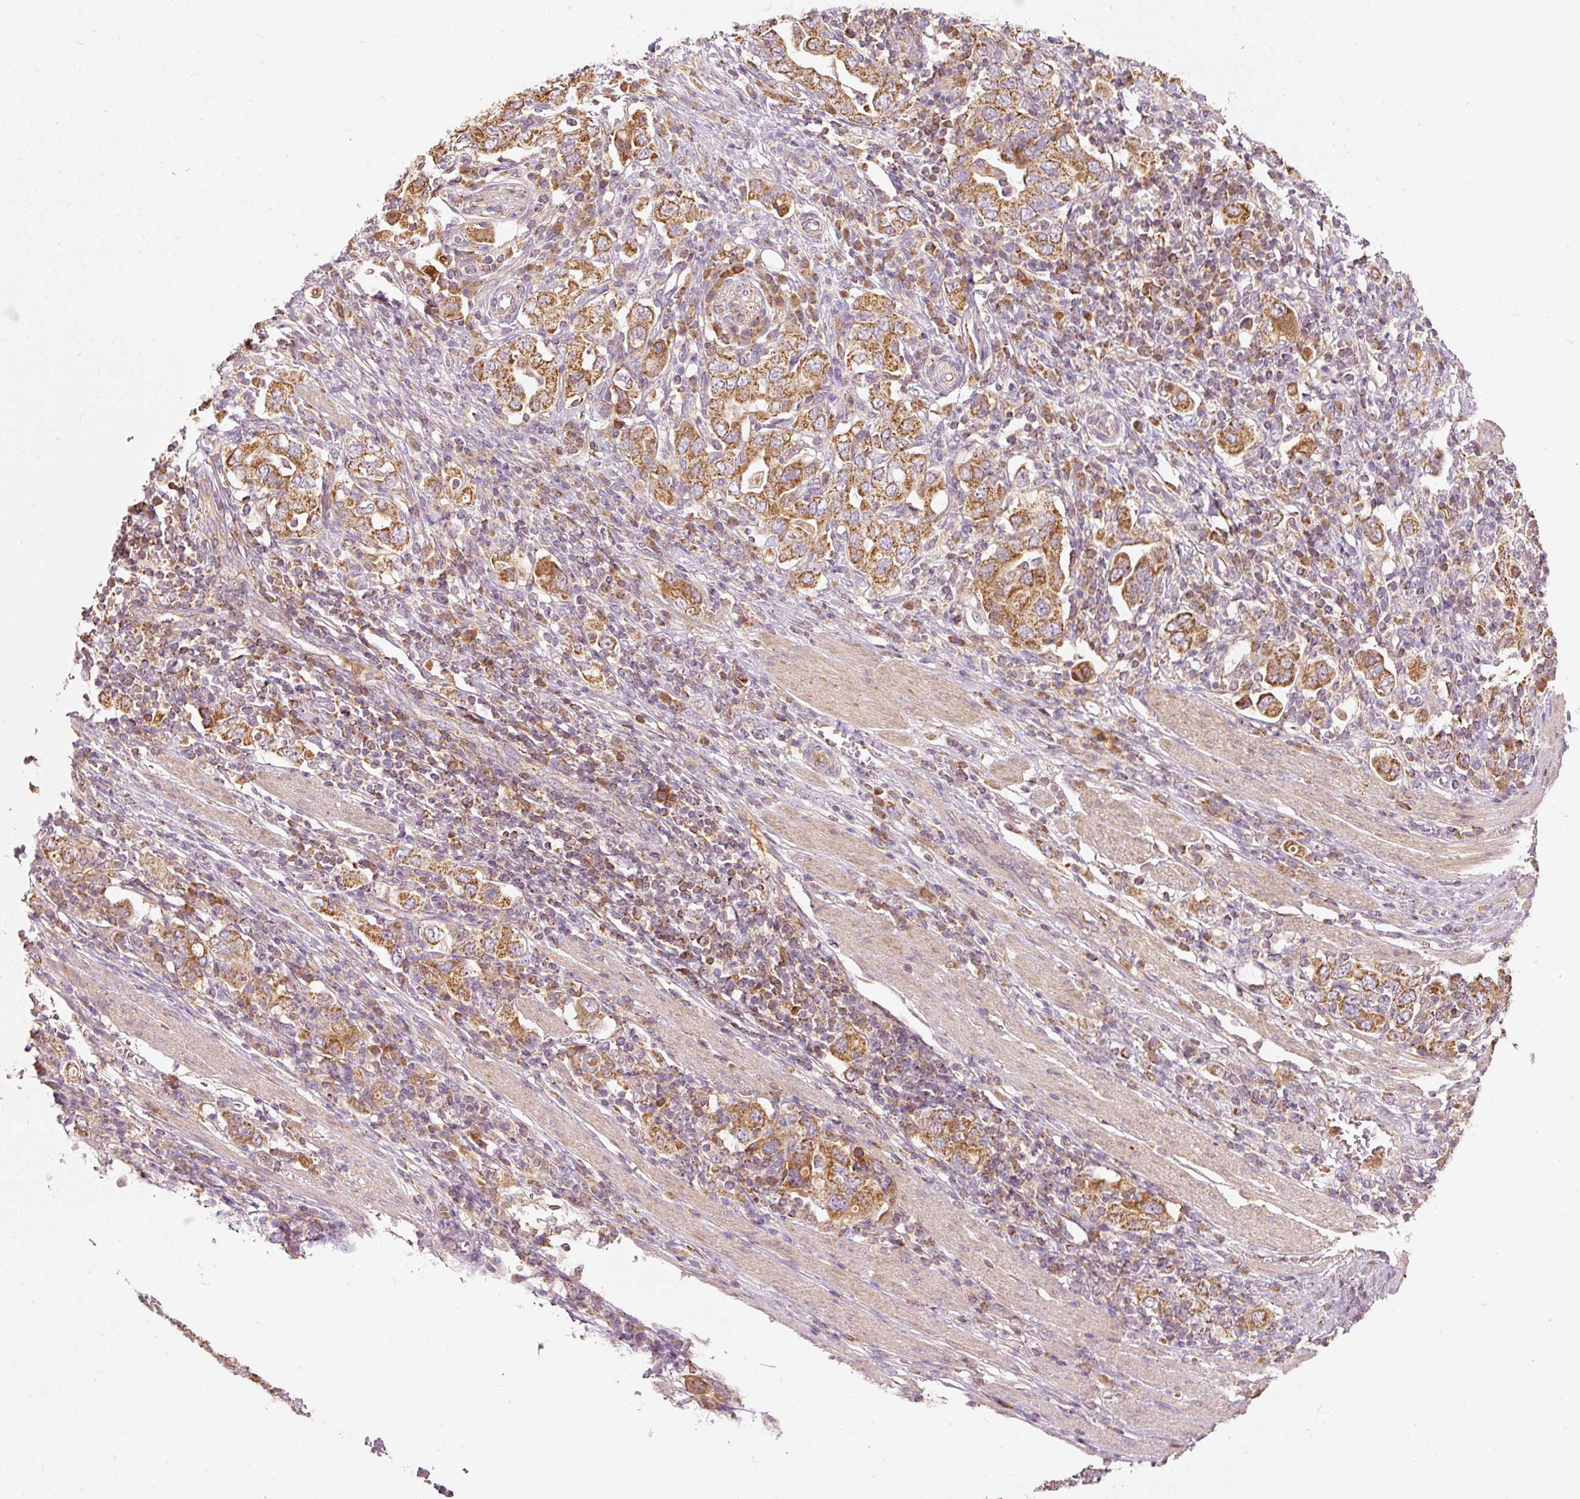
{"staining": {"intensity": "moderate", "quantity": ">75%", "location": "cytoplasmic/membranous"}, "tissue": "stomach cancer", "cell_type": "Tumor cells", "image_type": "cancer", "snomed": [{"axis": "morphology", "description": "Adenocarcinoma, NOS"}, {"axis": "topography", "description": "Stomach, upper"}, {"axis": "topography", "description": "Stomach"}], "caption": "DAB immunohistochemical staining of stomach adenocarcinoma shows moderate cytoplasmic/membranous protein expression in approximately >75% of tumor cells. (DAB IHC, brown staining for protein, blue staining for nuclei).", "gene": "PSENEN", "patient": {"sex": "male", "age": 62}}